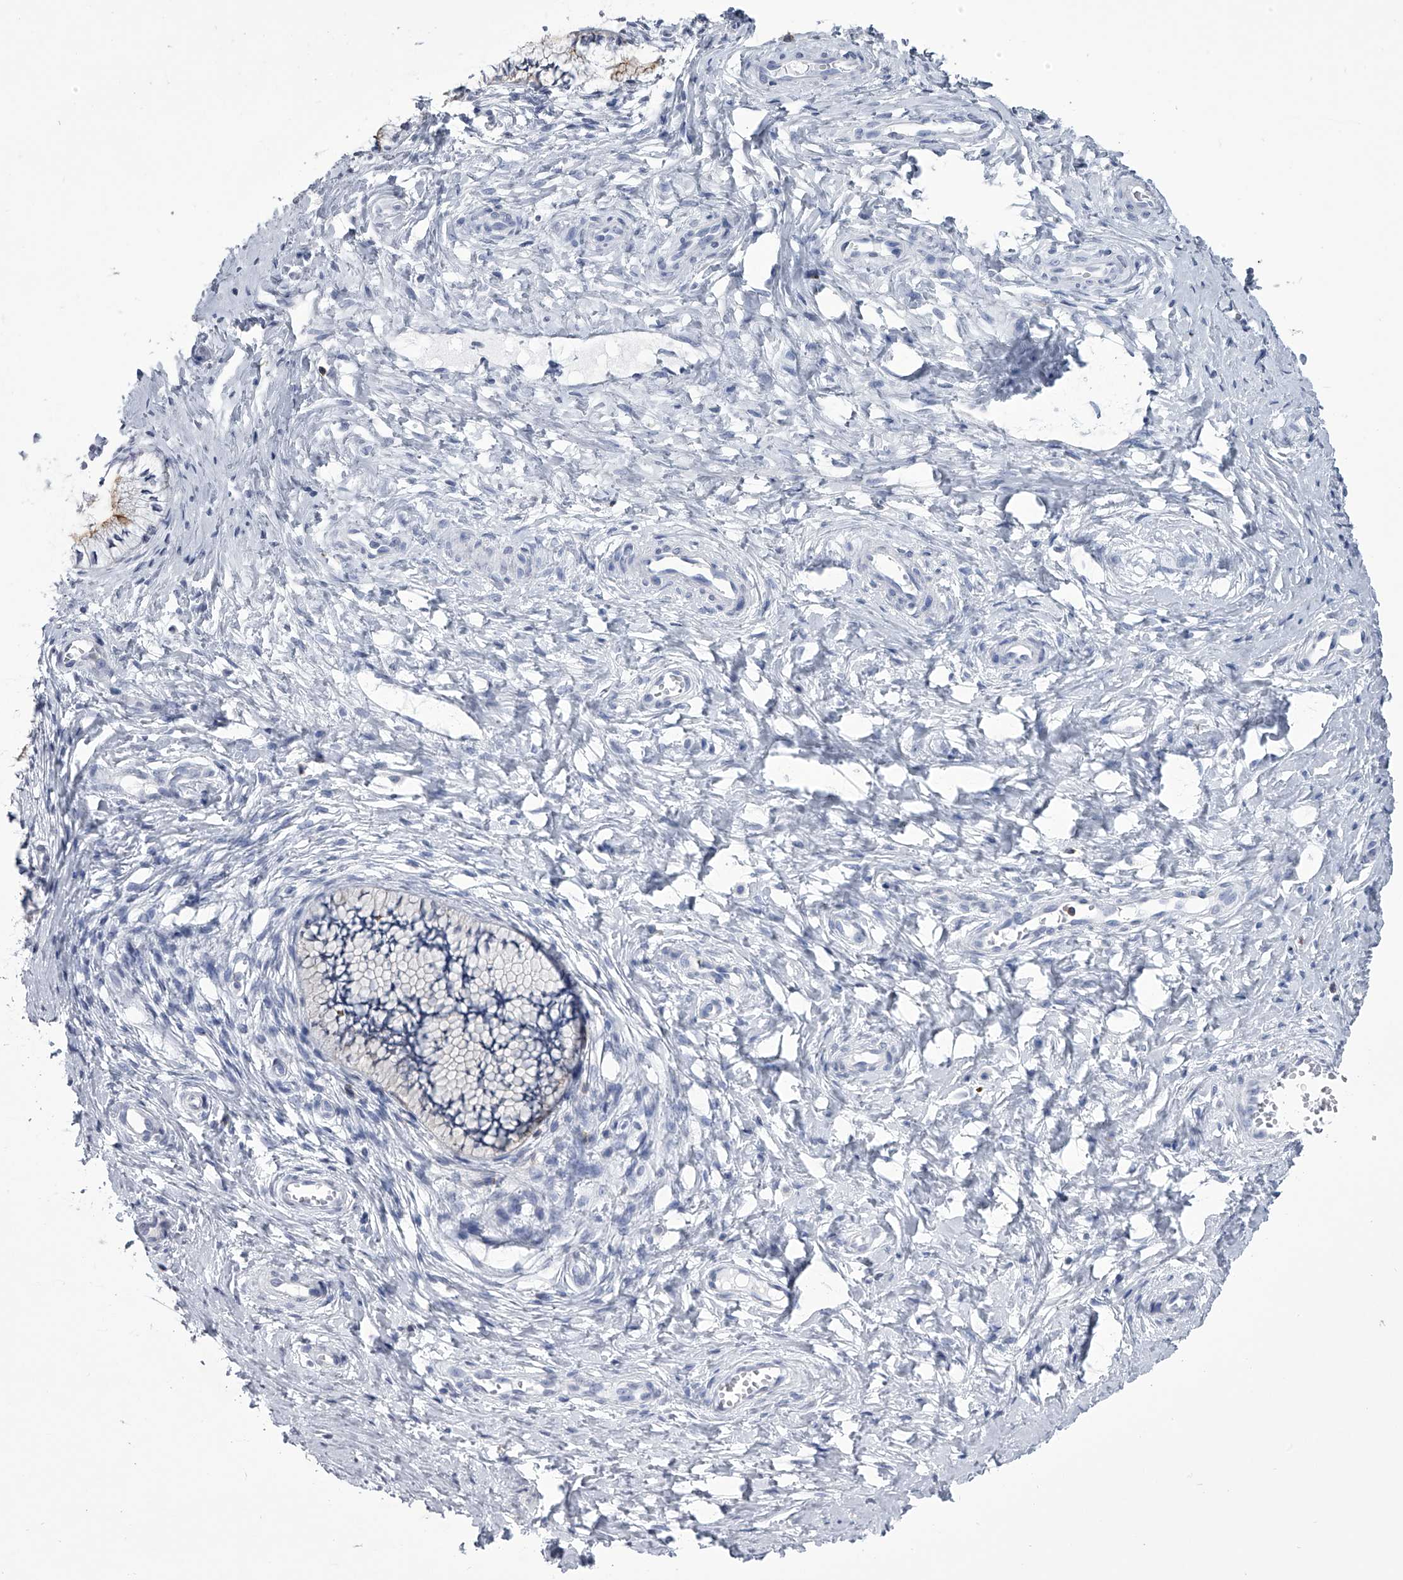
{"staining": {"intensity": "weak", "quantity": "<25%", "location": "cytoplasmic/membranous"}, "tissue": "cervix", "cell_type": "Glandular cells", "image_type": "normal", "snomed": [{"axis": "morphology", "description": "Normal tissue, NOS"}, {"axis": "topography", "description": "Cervix"}], "caption": "An image of cervix stained for a protein shows no brown staining in glandular cells.", "gene": "TASP1", "patient": {"sex": "female", "age": 36}}